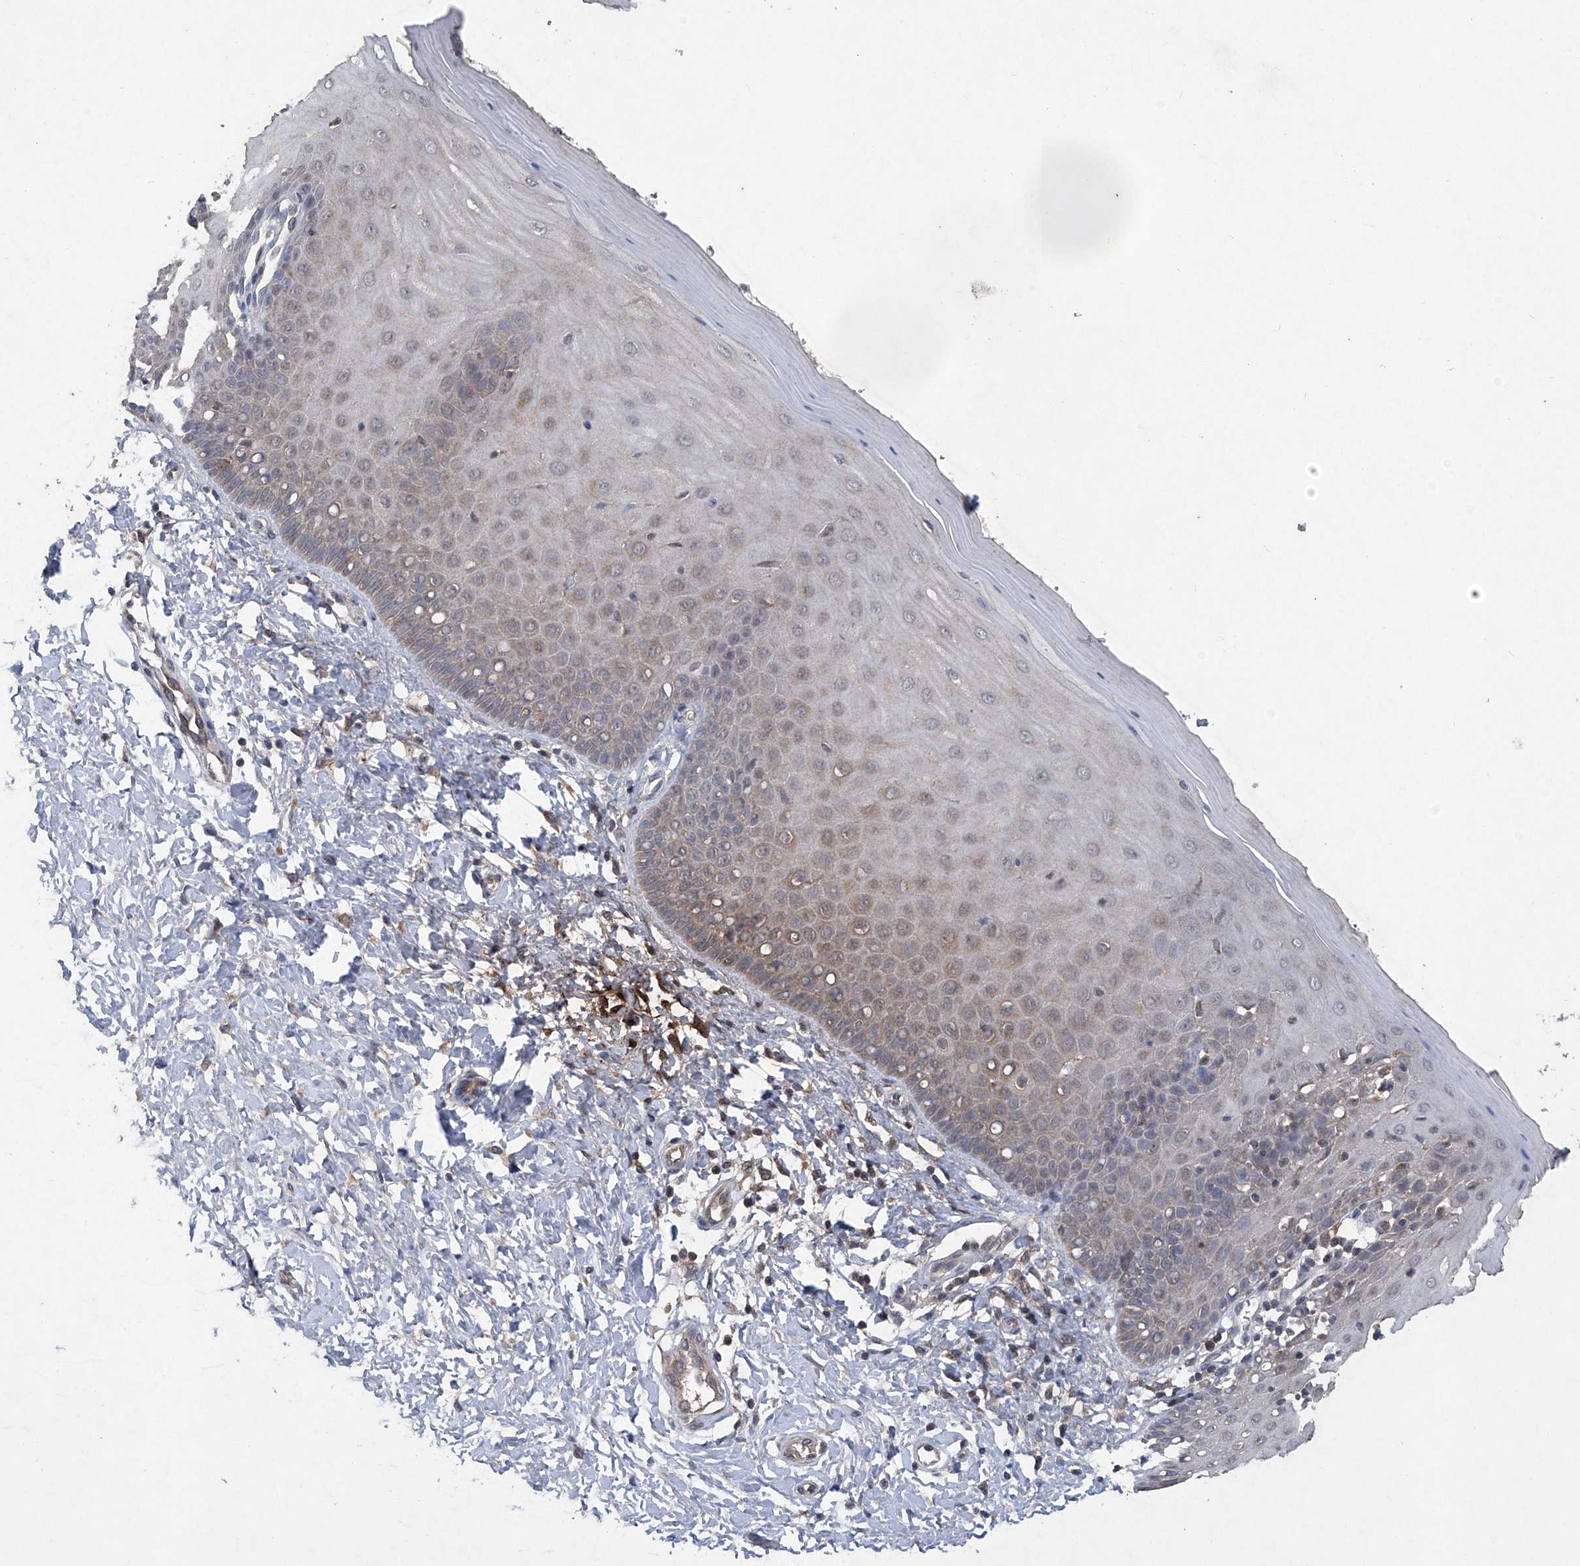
{"staining": {"intensity": "moderate", "quantity": ">75%", "location": "cytoplasmic/membranous"}, "tissue": "cervix", "cell_type": "Glandular cells", "image_type": "normal", "snomed": [{"axis": "morphology", "description": "Normal tissue, NOS"}, {"axis": "topography", "description": "Cervix"}], "caption": "Cervix stained with DAB immunohistochemistry exhibits medium levels of moderate cytoplasmic/membranous positivity in about >75% of glandular cells.", "gene": "SUMF2", "patient": {"sex": "female", "age": 55}}